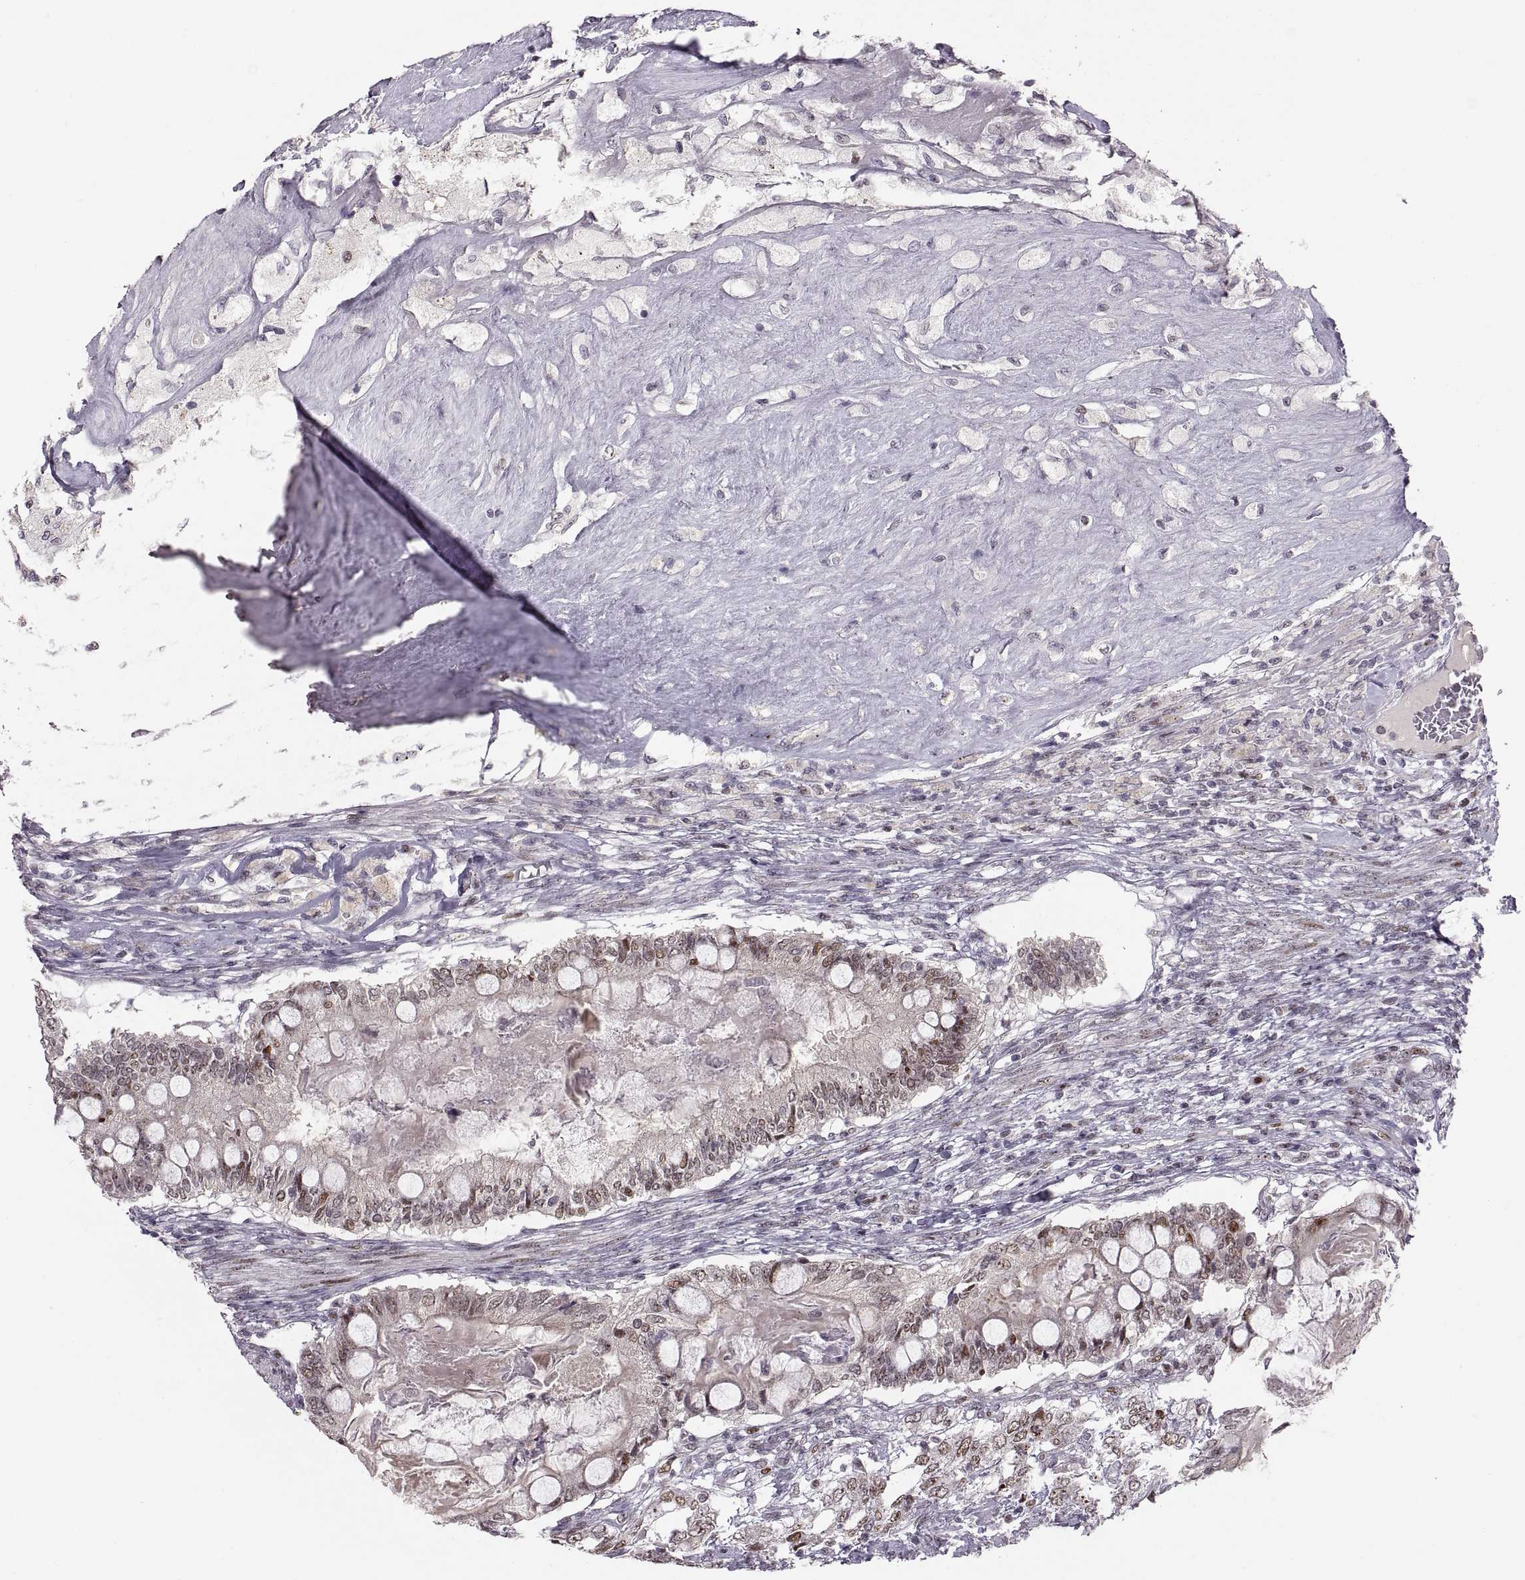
{"staining": {"intensity": "moderate", "quantity": "<25%", "location": "nuclear"}, "tissue": "testis cancer", "cell_type": "Tumor cells", "image_type": "cancer", "snomed": [{"axis": "morphology", "description": "Seminoma, NOS"}, {"axis": "morphology", "description": "Carcinoma, Embryonal, NOS"}, {"axis": "topography", "description": "Testis"}], "caption": "Immunohistochemistry (IHC) histopathology image of human testis cancer stained for a protein (brown), which exhibits low levels of moderate nuclear positivity in approximately <25% of tumor cells.", "gene": "SNAI1", "patient": {"sex": "male", "age": 41}}